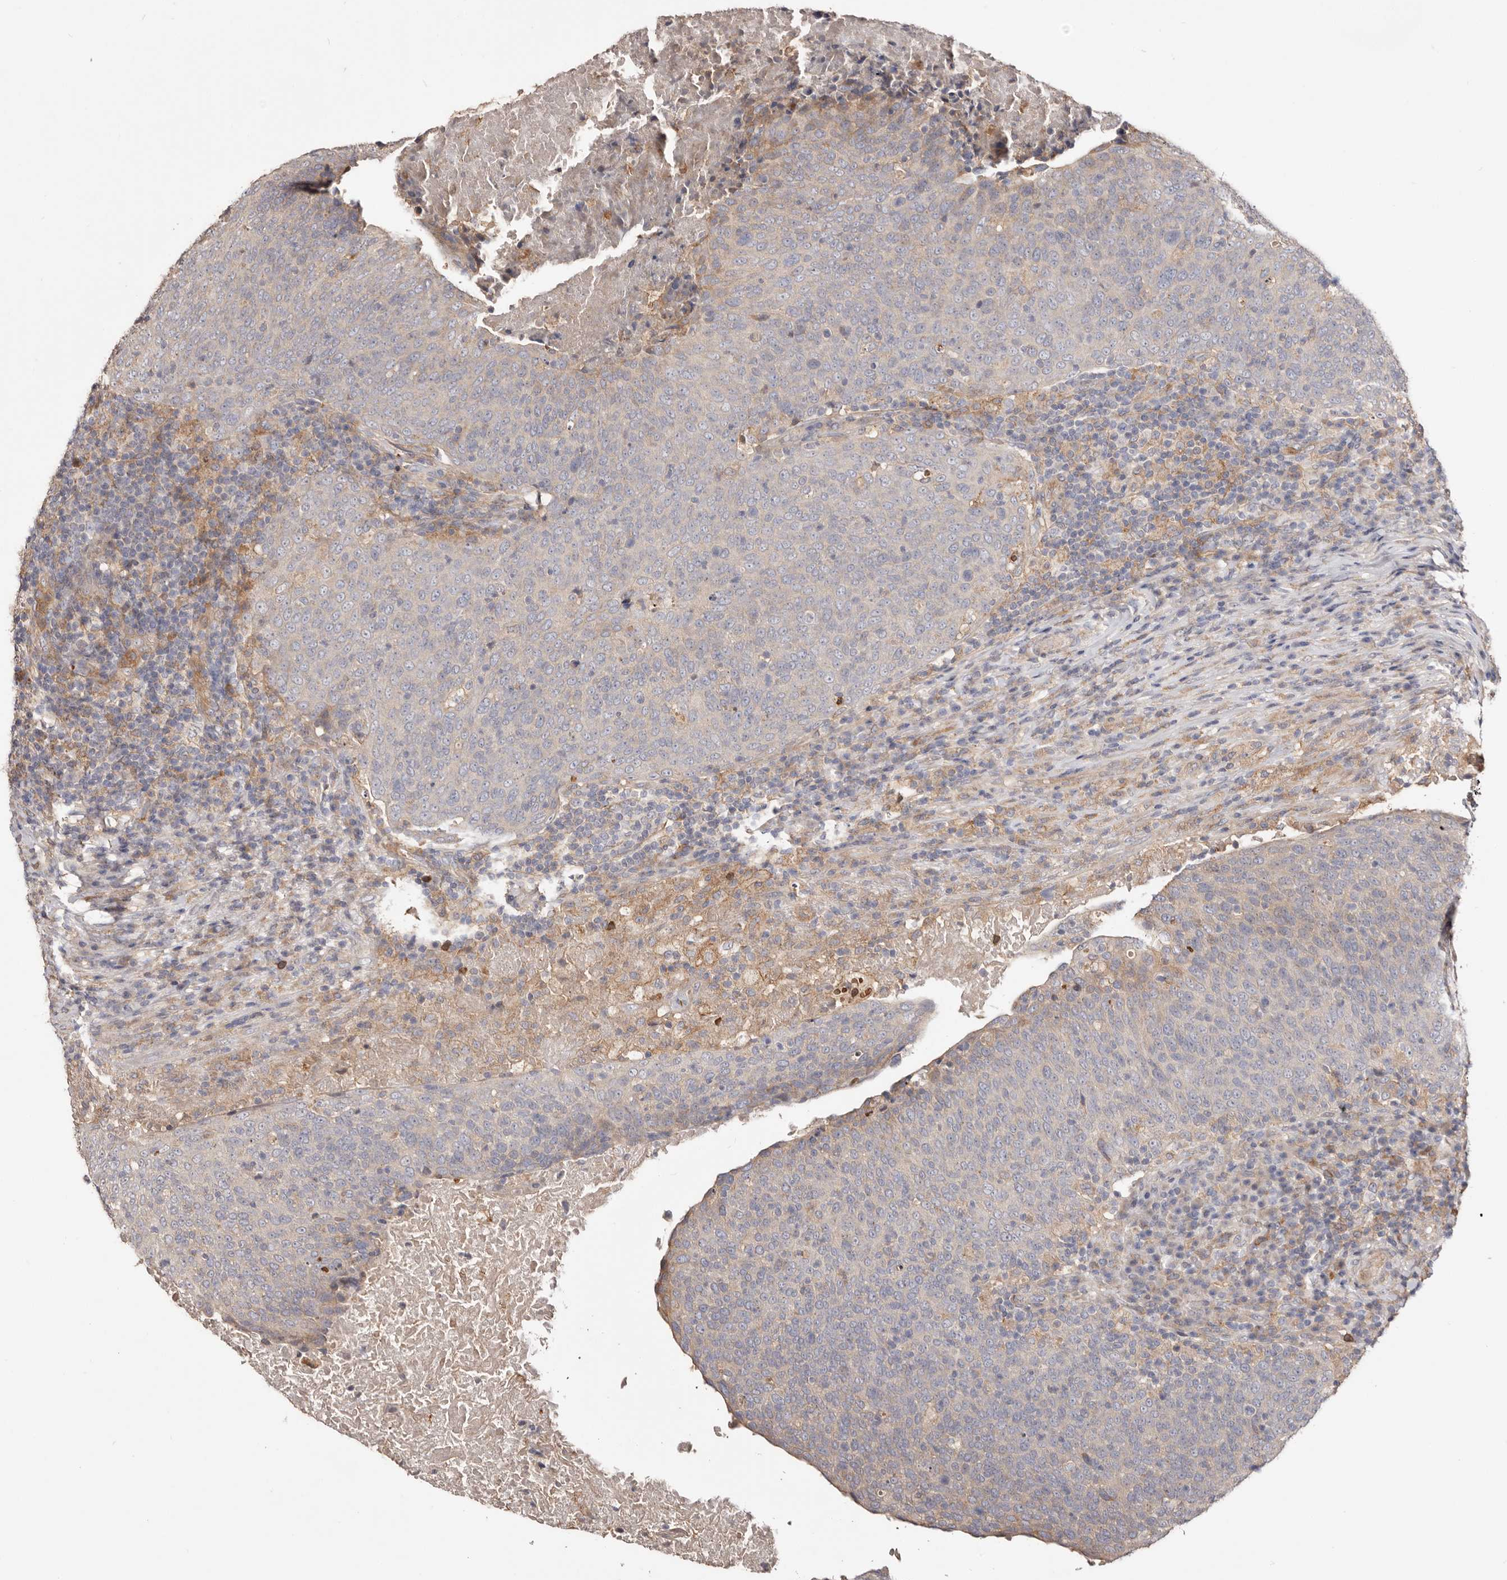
{"staining": {"intensity": "weak", "quantity": "<25%", "location": "cytoplasmic/membranous"}, "tissue": "head and neck cancer", "cell_type": "Tumor cells", "image_type": "cancer", "snomed": [{"axis": "morphology", "description": "Squamous cell carcinoma, NOS"}, {"axis": "morphology", "description": "Squamous cell carcinoma, metastatic, NOS"}, {"axis": "topography", "description": "Lymph node"}, {"axis": "topography", "description": "Head-Neck"}], "caption": "DAB immunohistochemical staining of head and neck squamous cell carcinoma demonstrates no significant staining in tumor cells.", "gene": "LRRC25", "patient": {"sex": "male", "age": 62}}